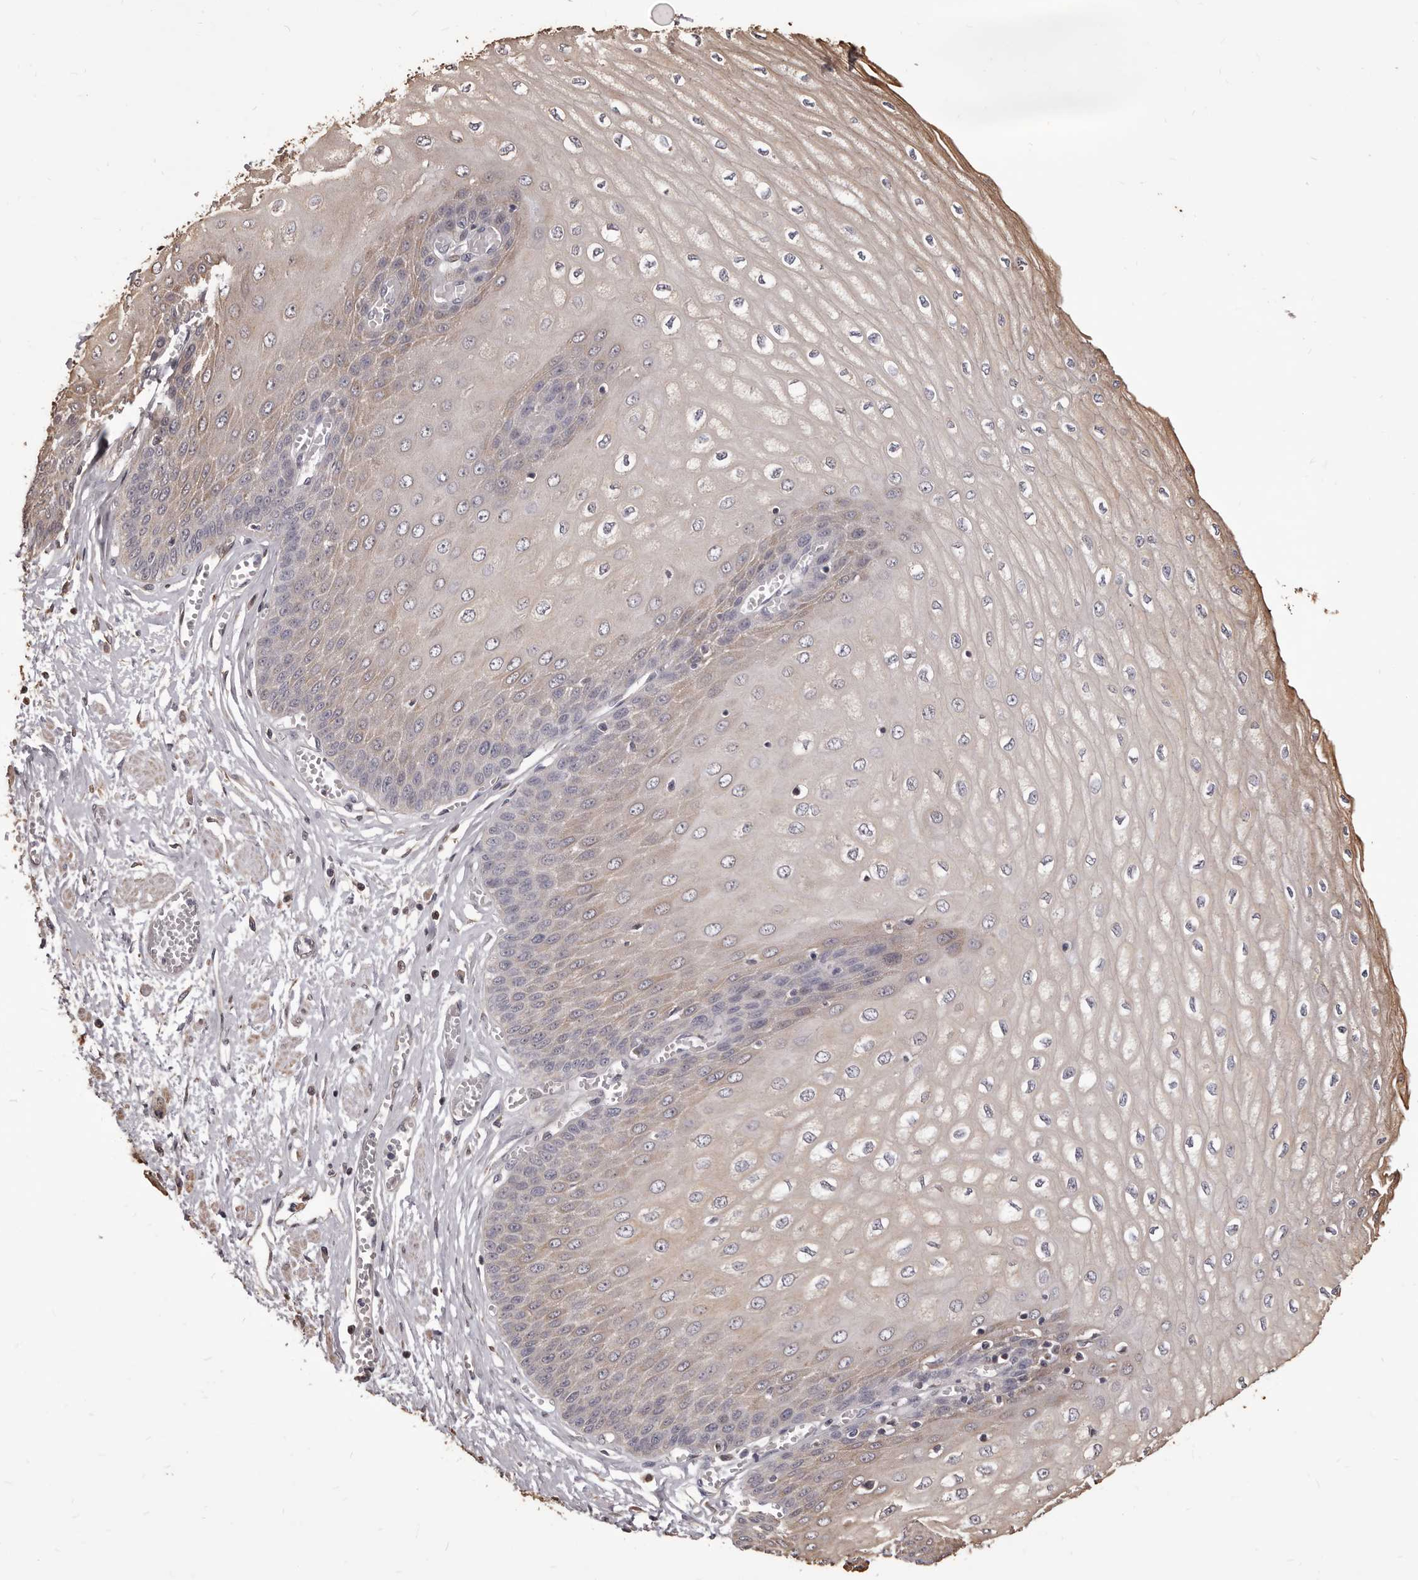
{"staining": {"intensity": "weak", "quantity": "25%-75%", "location": "cytoplasmic/membranous"}, "tissue": "esophagus", "cell_type": "Squamous epithelial cells", "image_type": "normal", "snomed": [{"axis": "morphology", "description": "Normal tissue, NOS"}, {"axis": "topography", "description": "Esophagus"}], "caption": "IHC photomicrograph of normal esophagus: esophagus stained using IHC exhibits low levels of weak protein expression localized specifically in the cytoplasmic/membranous of squamous epithelial cells, appearing as a cytoplasmic/membranous brown color.", "gene": "ALPK1", "patient": {"sex": "male", "age": 60}}